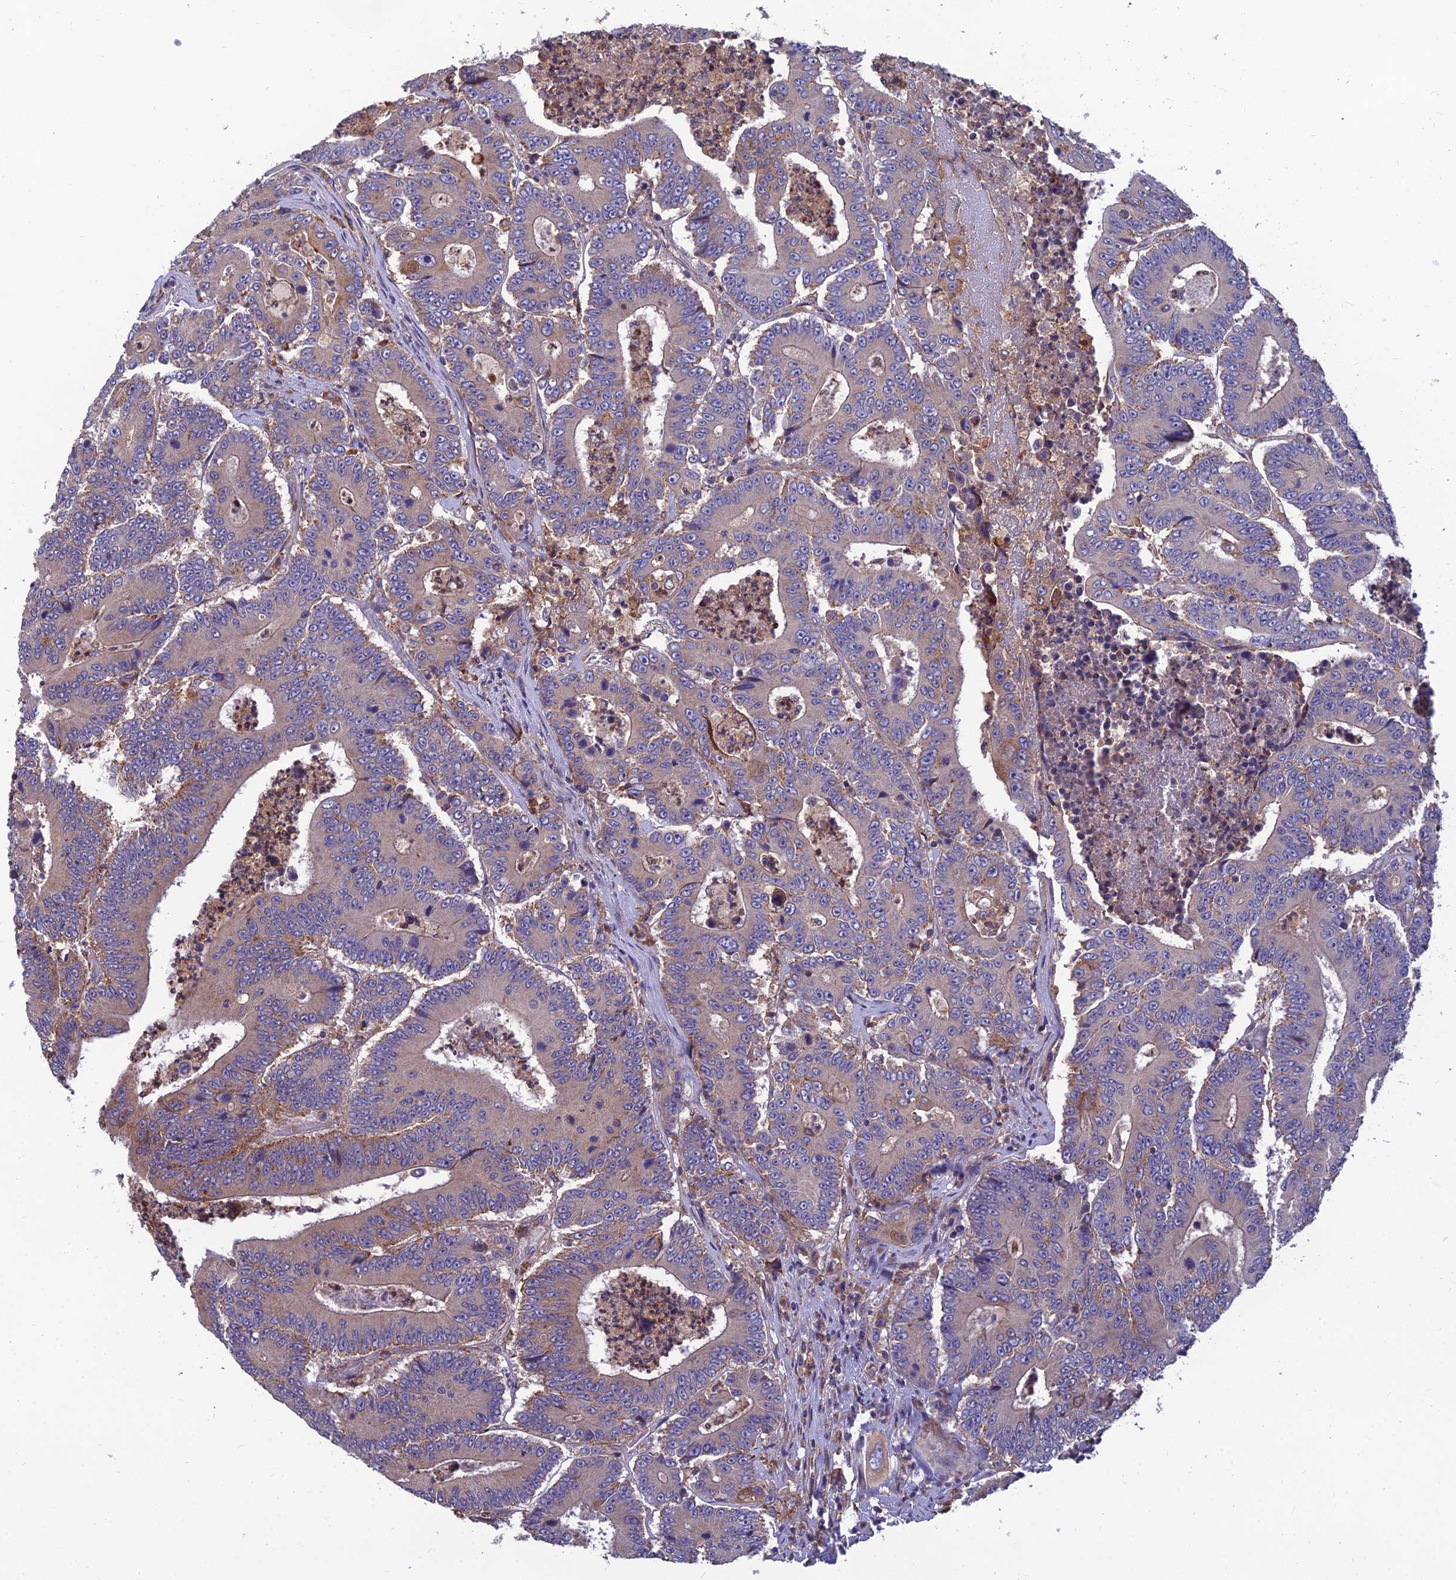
{"staining": {"intensity": "weak", "quantity": "<25%", "location": "cytoplasmic/membranous"}, "tissue": "colorectal cancer", "cell_type": "Tumor cells", "image_type": "cancer", "snomed": [{"axis": "morphology", "description": "Adenocarcinoma, NOS"}, {"axis": "topography", "description": "Colon"}], "caption": "Tumor cells are negative for brown protein staining in colorectal adenocarcinoma.", "gene": "UMAD1", "patient": {"sex": "male", "age": 83}}